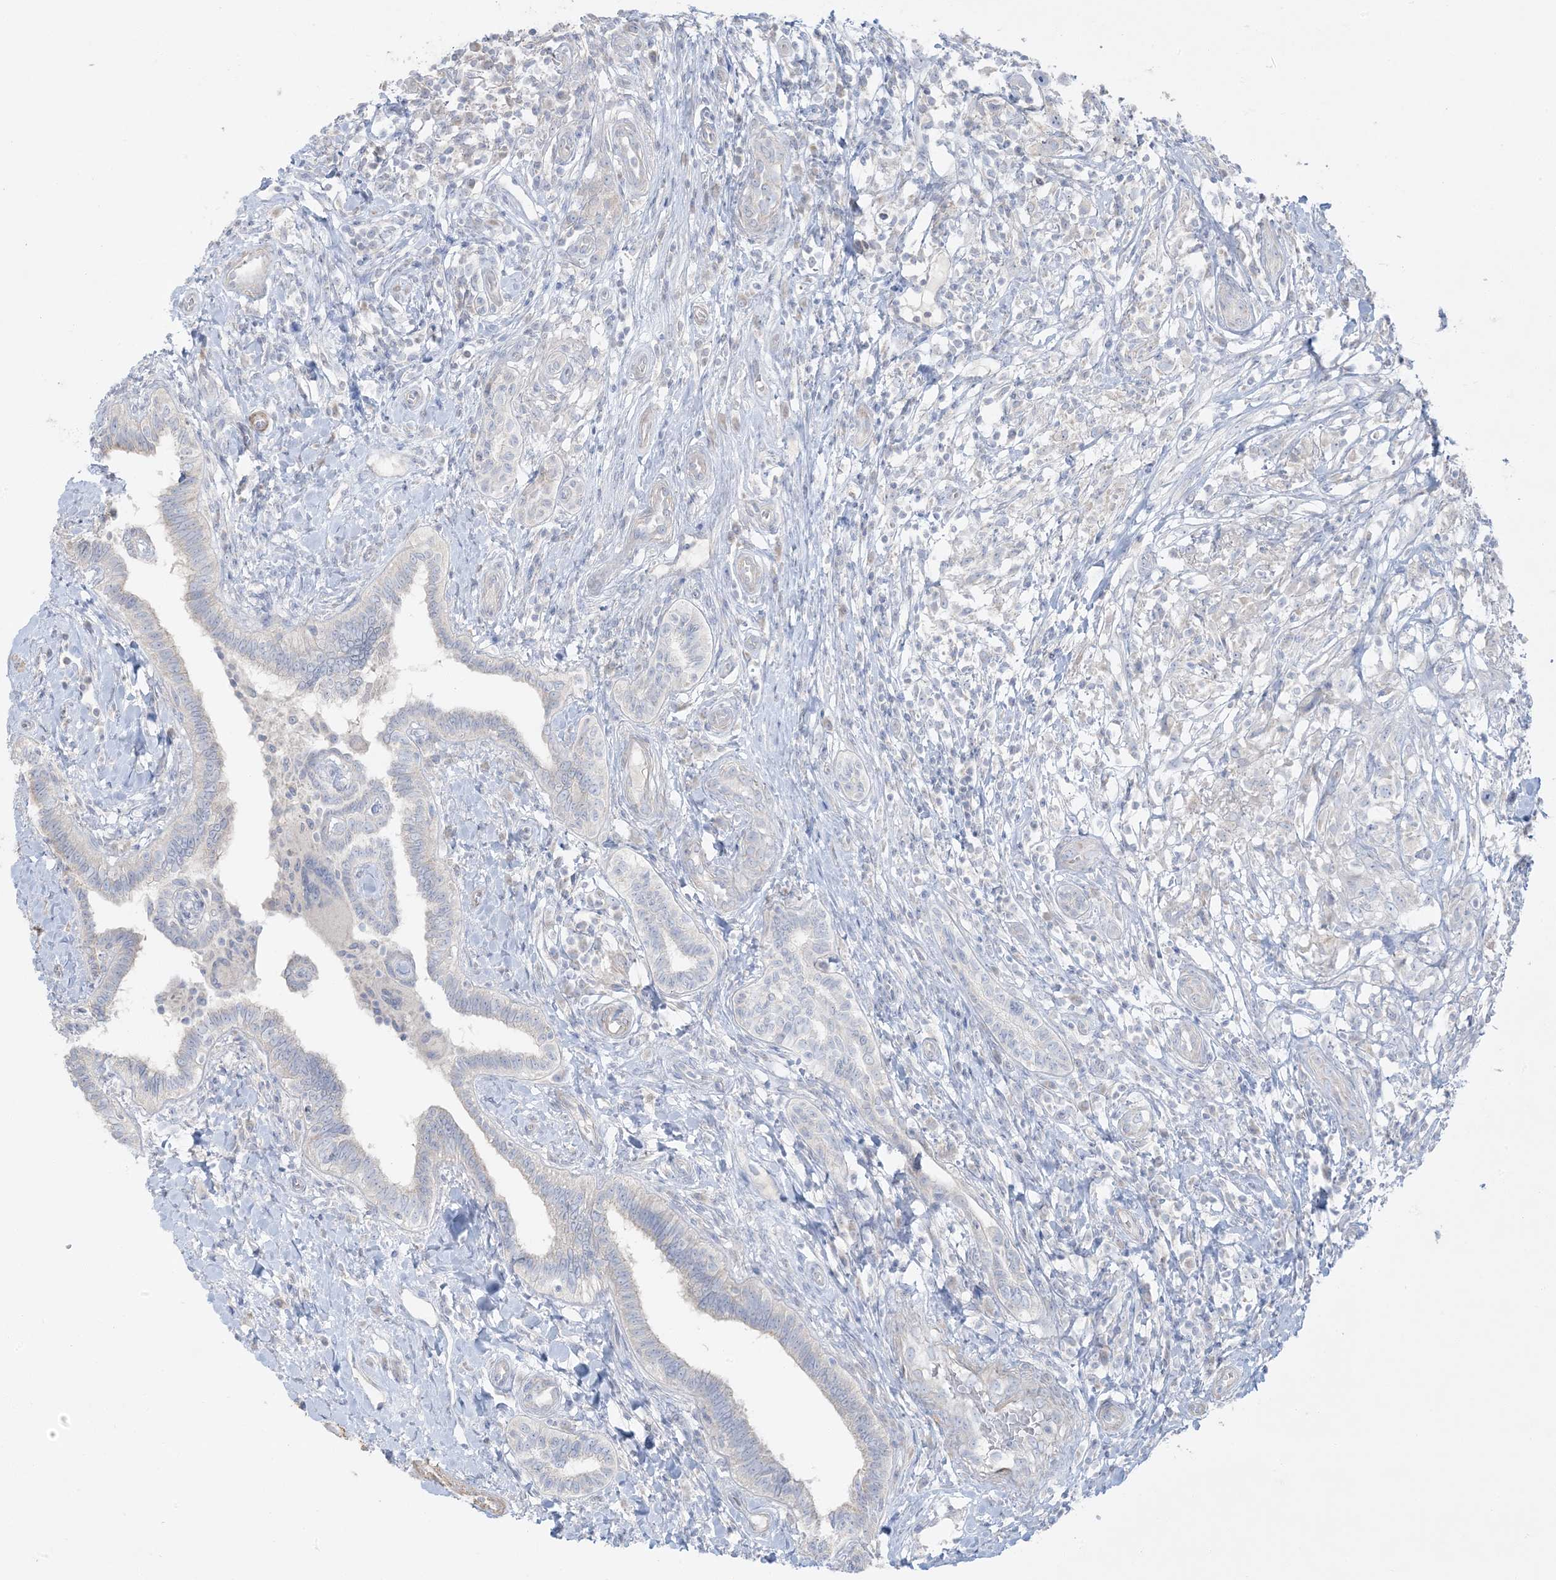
{"staining": {"intensity": "negative", "quantity": "none", "location": "none"}, "tissue": "testis cancer", "cell_type": "Tumor cells", "image_type": "cancer", "snomed": [{"axis": "morphology", "description": "Seminoma, NOS"}, {"axis": "topography", "description": "Testis"}], "caption": "Immunohistochemistry (IHC) histopathology image of testis cancer (seminoma) stained for a protein (brown), which exhibits no expression in tumor cells.", "gene": "FAM184A", "patient": {"sex": "male", "age": 49}}